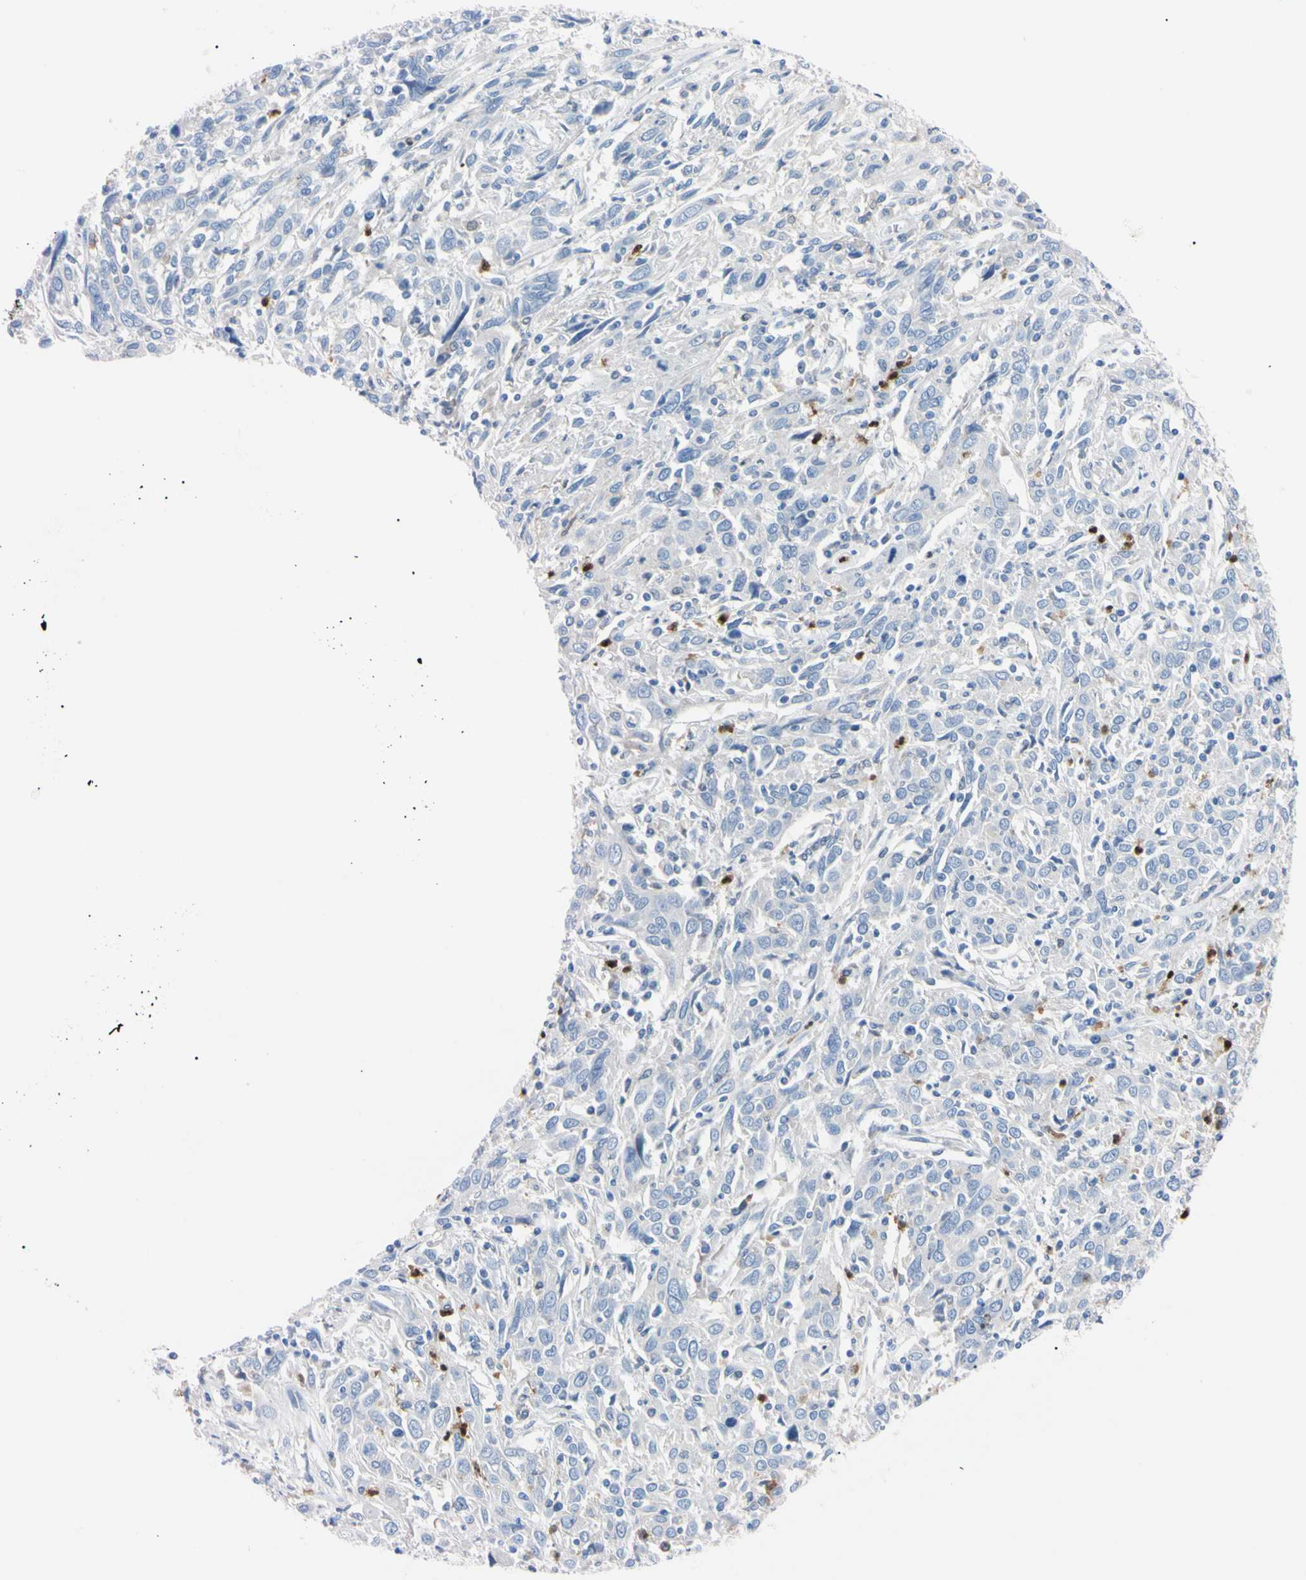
{"staining": {"intensity": "negative", "quantity": "none", "location": "none"}, "tissue": "cervical cancer", "cell_type": "Tumor cells", "image_type": "cancer", "snomed": [{"axis": "morphology", "description": "Squamous cell carcinoma, NOS"}, {"axis": "topography", "description": "Cervix"}], "caption": "An immunohistochemistry image of cervical cancer (squamous cell carcinoma) is shown. There is no staining in tumor cells of cervical cancer (squamous cell carcinoma).", "gene": "NCF4", "patient": {"sex": "female", "age": 46}}